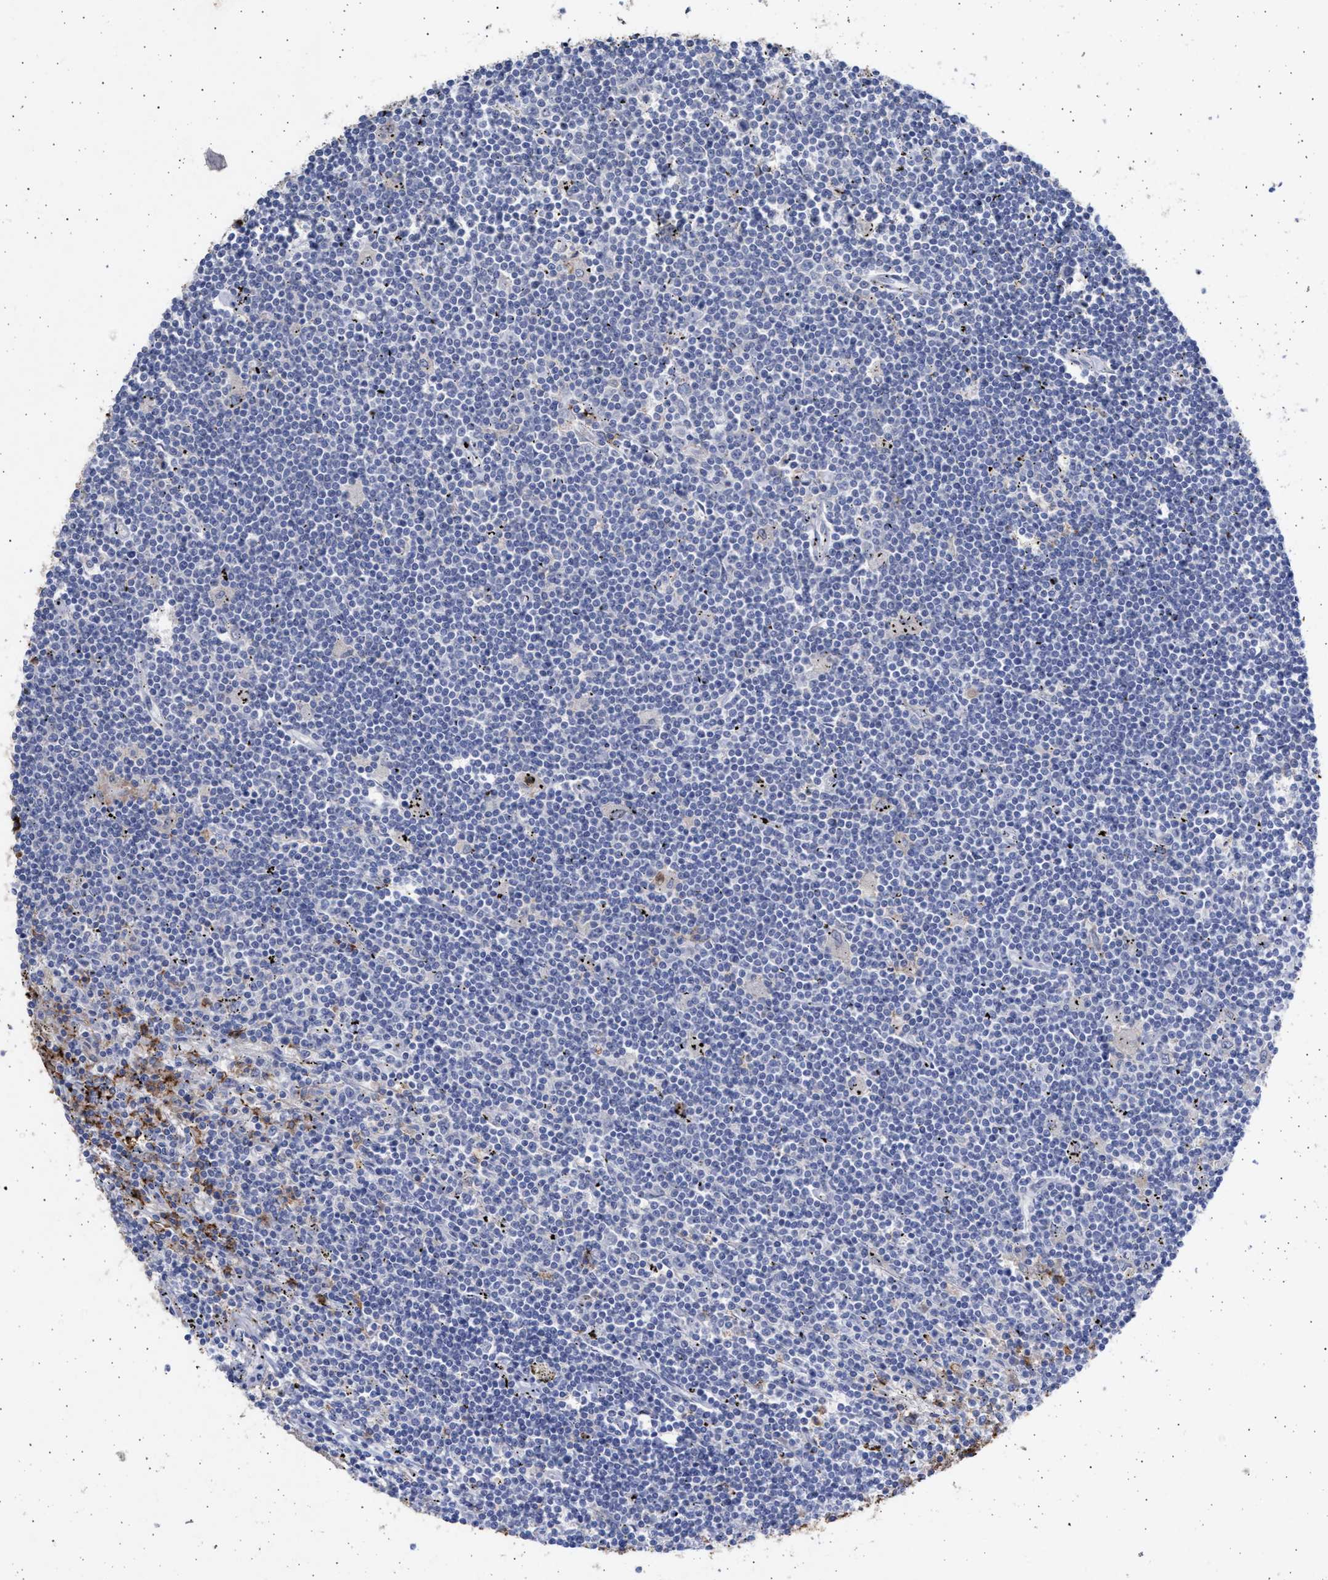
{"staining": {"intensity": "negative", "quantity": "none", "location": "none"}, "tissue": "lymphoma", "cell_type": "Tumor cells", "image_type": "cancer", "snomed": [{"axis": "morphology", "description": "Malignant lymphoma, non-Hodgkin's type, Low grade"}, {"axis": "topography", "description": "Spleen"}], "caption": "Lymphoma stained for a protein using immunohistochemistry (IHC) shows no expression tumor cells.", "gene": "FCER1A", "patient": {"sex": "male", "age": 76}}